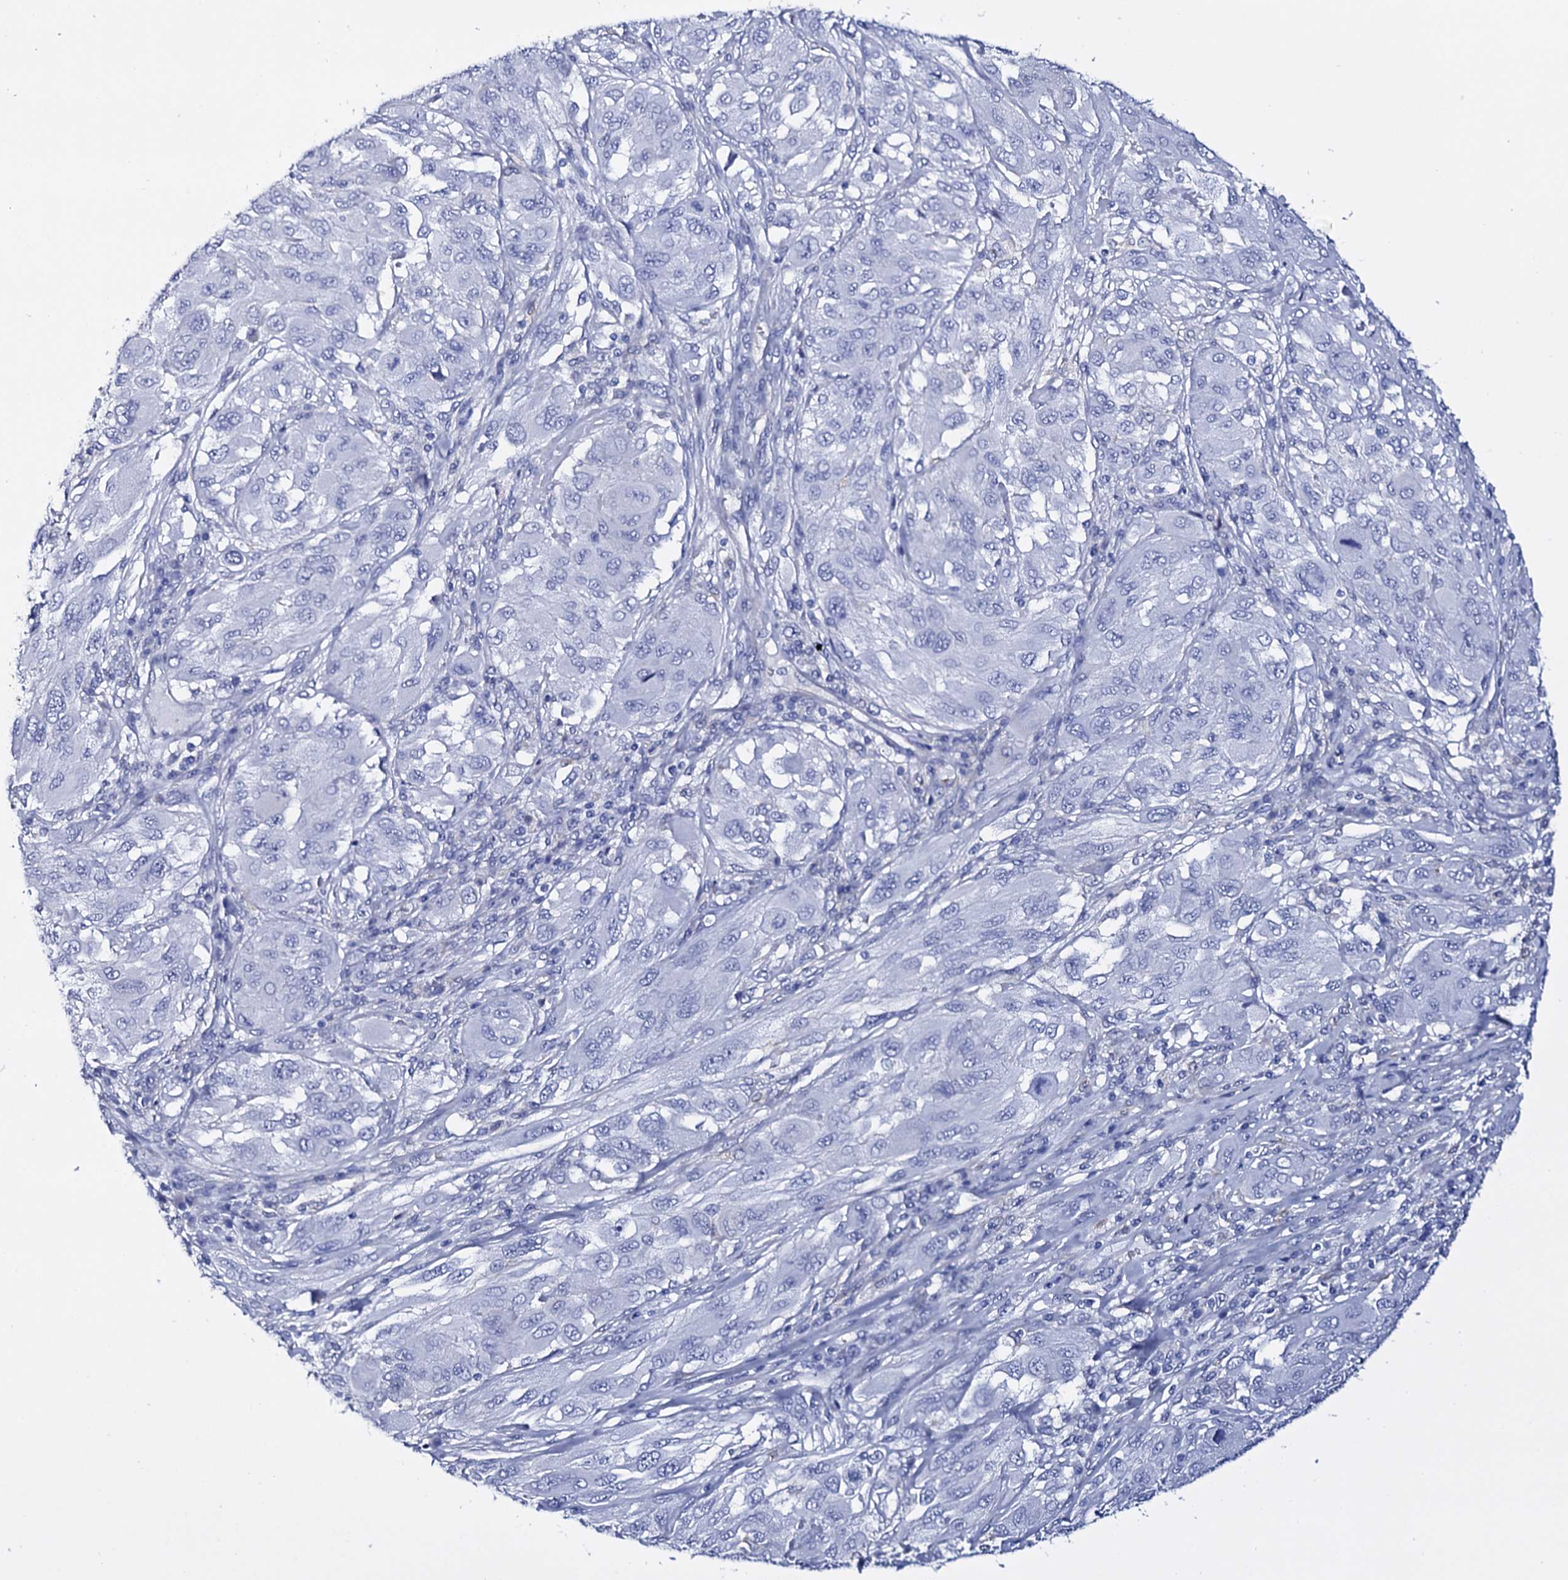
{"staining": {"intensity": "negative", "quantity": "none", "location": "none"}, "tissue": "melanoma", "cell_type": "Tumor cells", "image_type": "cancer", "snomed": [{"axis": "morphology", "description": "Malignant melanoma, NOS"}, {"axis": "topography", "description": "Skin"}], "caption": "IHC image of neoplastic tissue: malignant melanoma stained with DAB demonstrates no significant protein positivity in tumor cells.", "gene": "ITPRID2", "patient": {"sex": "female", "age": 91}}